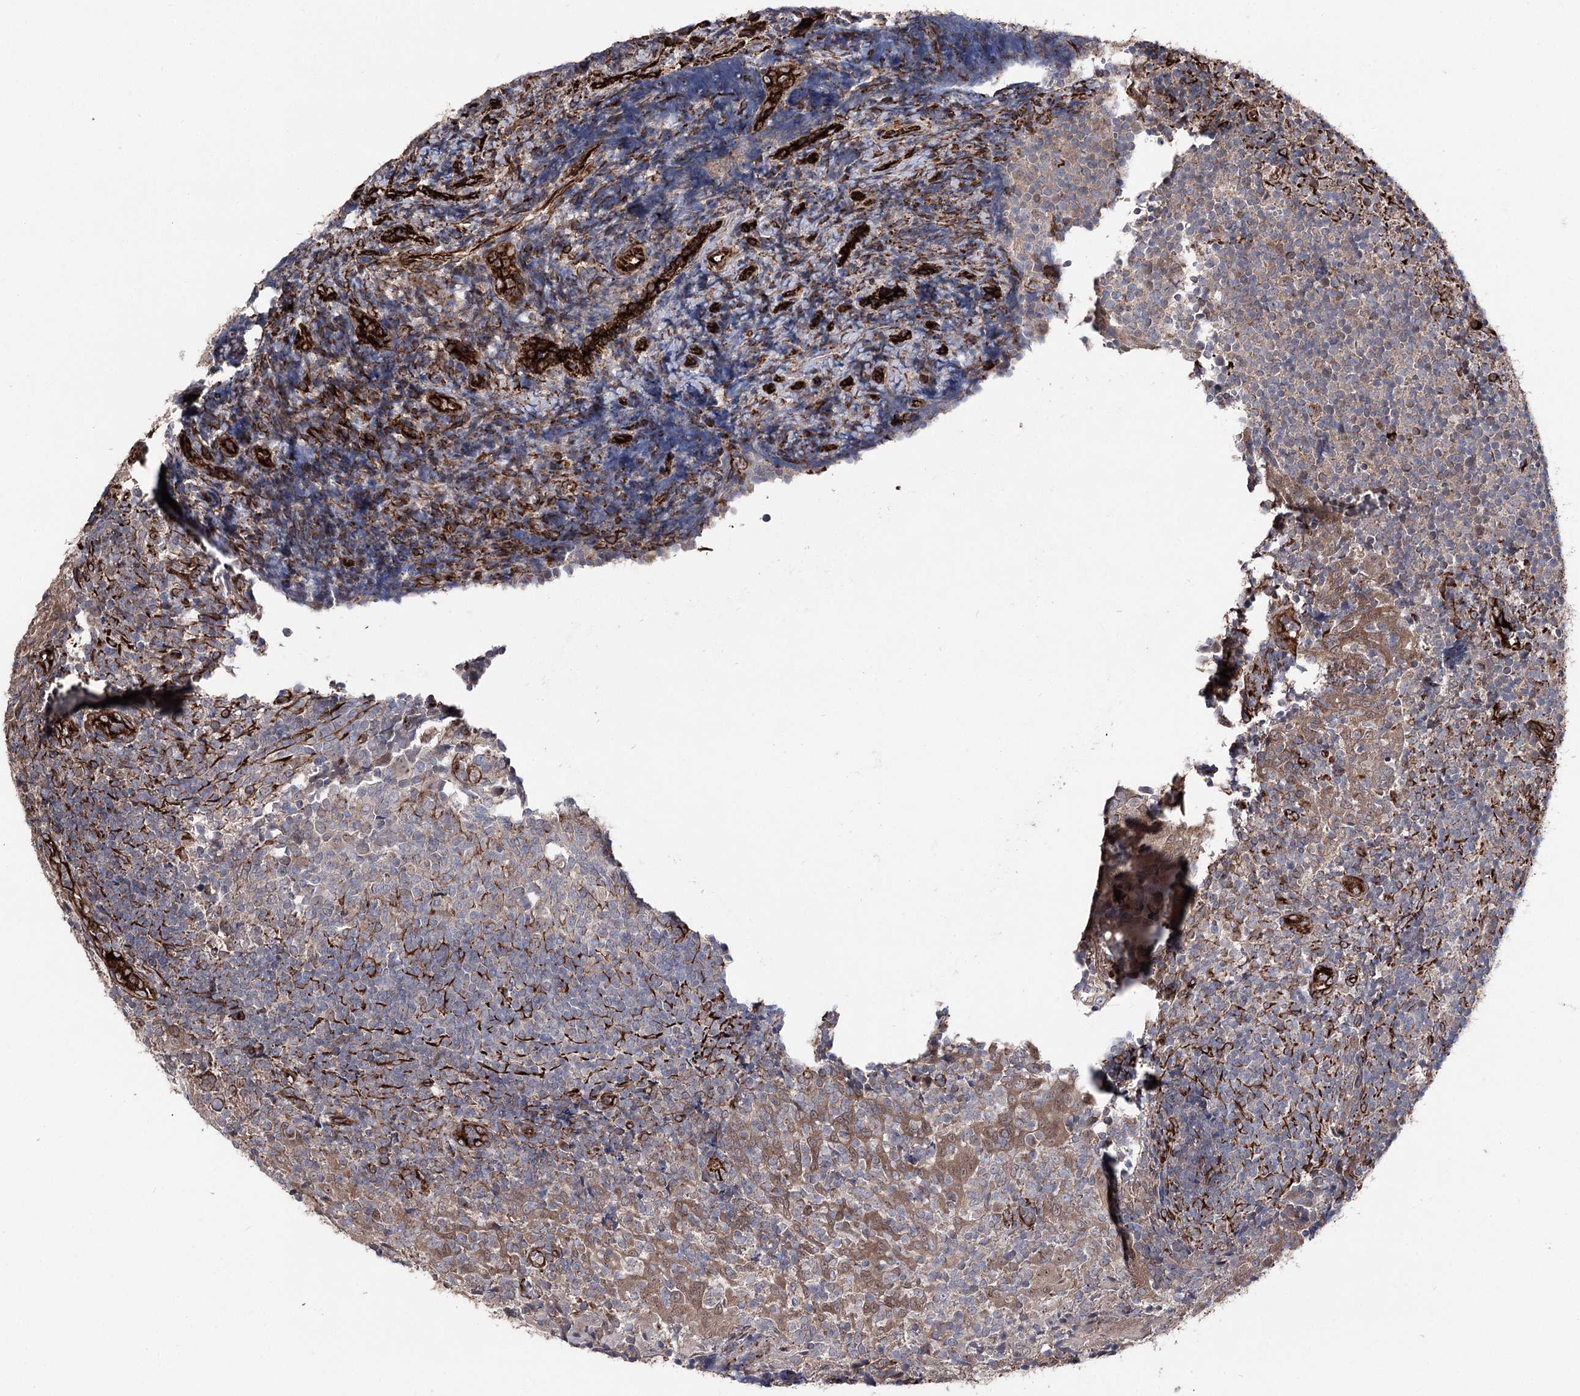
{"staining": {"intensity": "weak", "quantity": "25%-75%", "location": "cytoplasmic/membranous"}, "tissue": "tonsil", "cell_type": "Germinal center cells", "image_type": "normal", "snomed": [{"axis": "morphology", "description": "Normal tissue, NOS"}, {"axis": "topography", "description": "Tonsil"}], "caption": "IHC (DAB (3,3'-diaminobenzidine)) staining of benign tonsil reveals weak cytoplasmic/membranous protein positivity in approximately 25%-75% of germinal center cells.", "gene": "MIB1", "patient": {"sex": "female", "age": 19}}